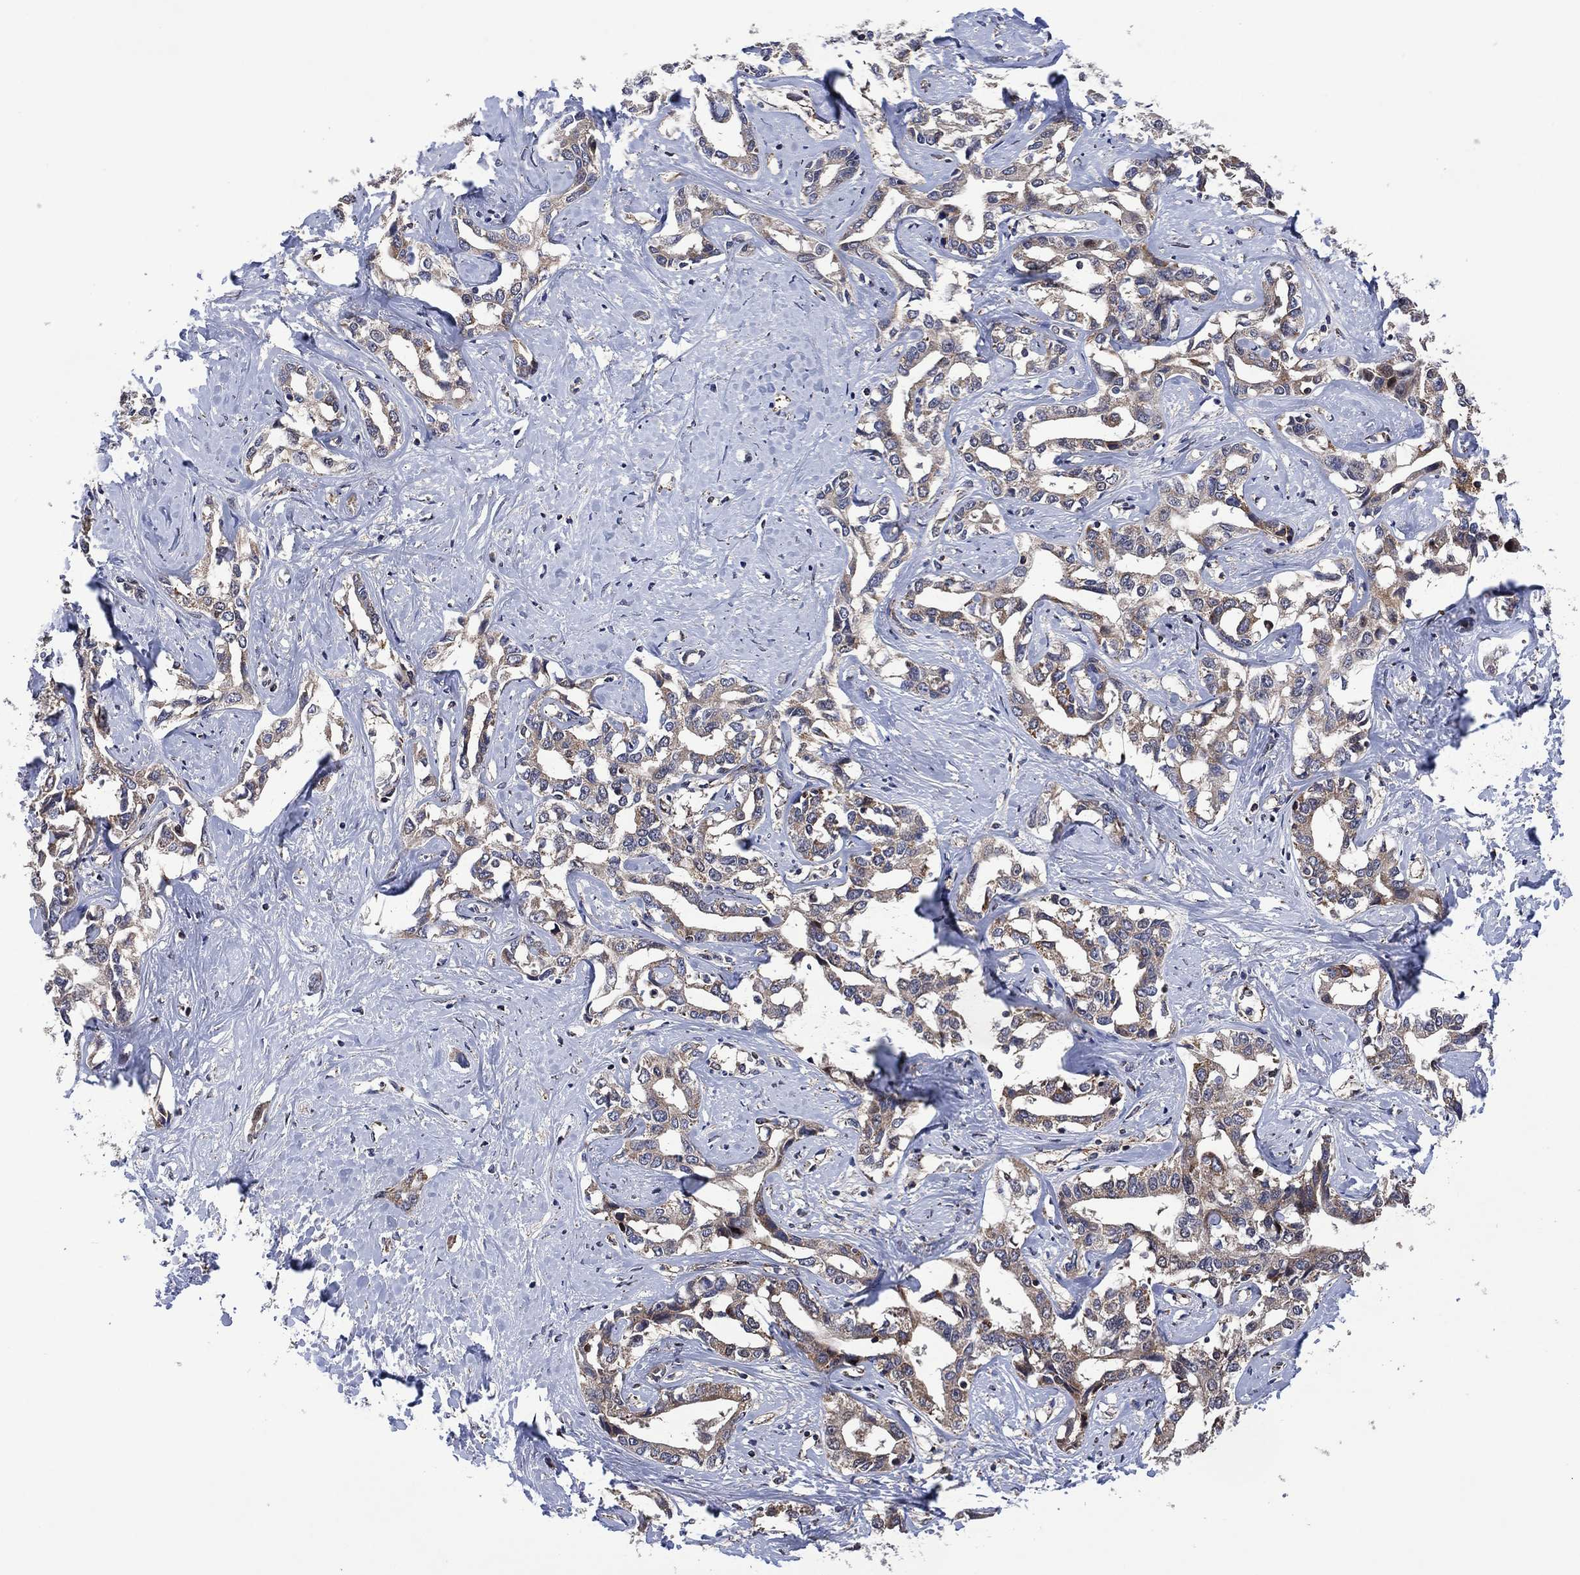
{"staining": {"intensity": "moderate", "quantity": "25%-75%", "location": "cytoplasmic/membranous"}, "tissue": "liver cancer", "cell_type": "Tumor cells", "image_type": "cancer", "snomed": [{"axis": "morphology", "description": "Cholangiocarcinoma"}, {"axis": "topography", "description": "Liver"}], "caption": "Immunohistochemical staining of liver cholangiocarcinoma shows medium levels of moderate cytoplasmic/membranous protein staining in approximately 25%-75% of tumor cells. The protein is stained brown, and the nuclei are stained in blue (DAB (3,3'-diaminobenzidine) IHC with brightfield microscopy, high magnification).", "gene": "HTD2", "patient": {"sex": "male", "age": 59}}